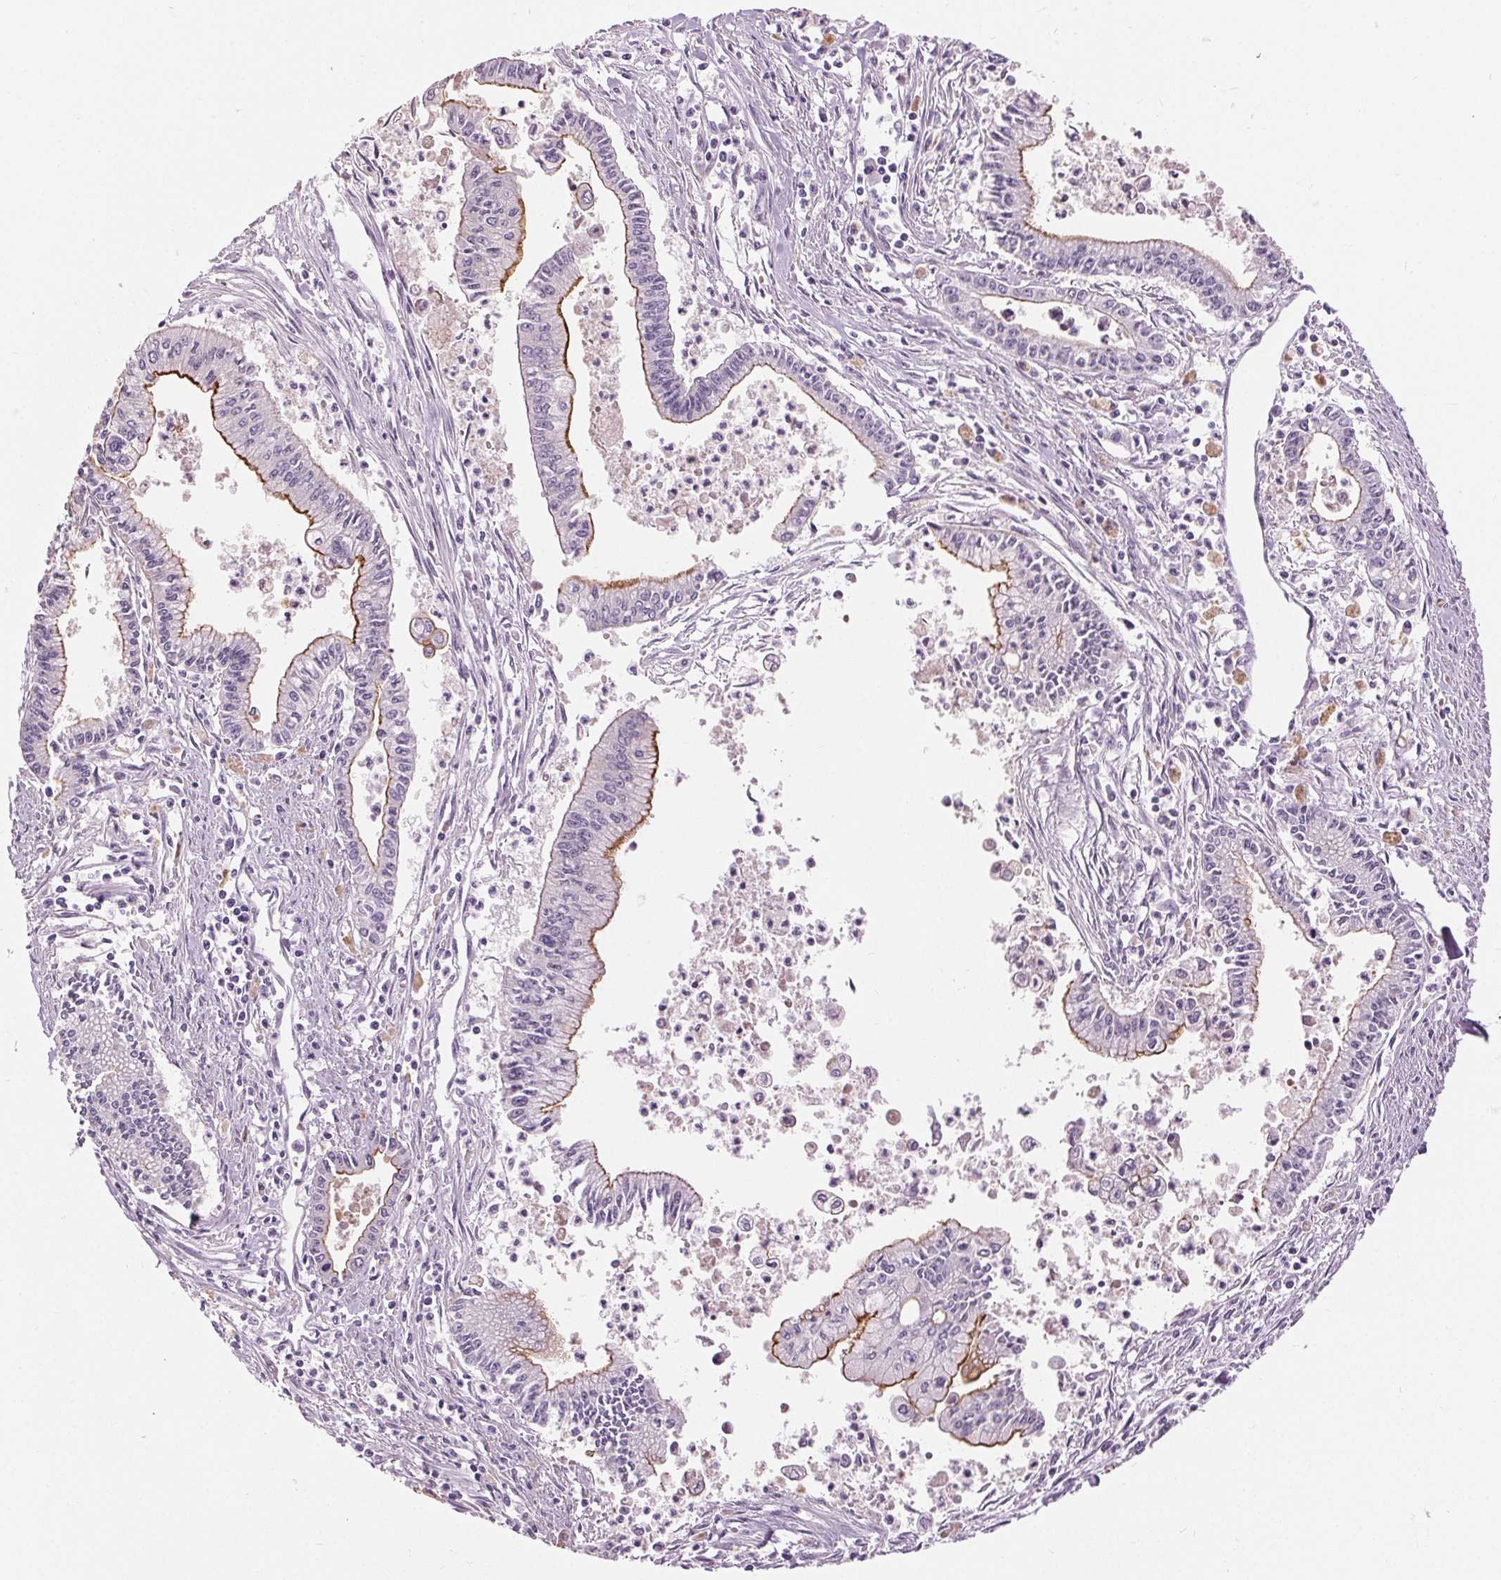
{"staining": {"intensity": "strong", "quantity": "25%-75%", "location": "cytoplasmic/membranous"}, "tissue": "pancreatic cancer", "cell_type": "Tumor cells", "image_type": "cancer", "snomed": [{"axis": "morphology", "description": "Adenocarcinoma, NOS"}, {"axis": "topography", "description": "Pancreas"}], "caption": "Adenocarcinoma (pancreatic) stained with IHC exhibits strong cytoplasmic/membranous positivity in about 25%-75% of tumor cells. (DAB IHC, brown staining for protein, blue staining for nuclei).", "gene": "MISP", "patient": {"sex": "female", "age": 65}}